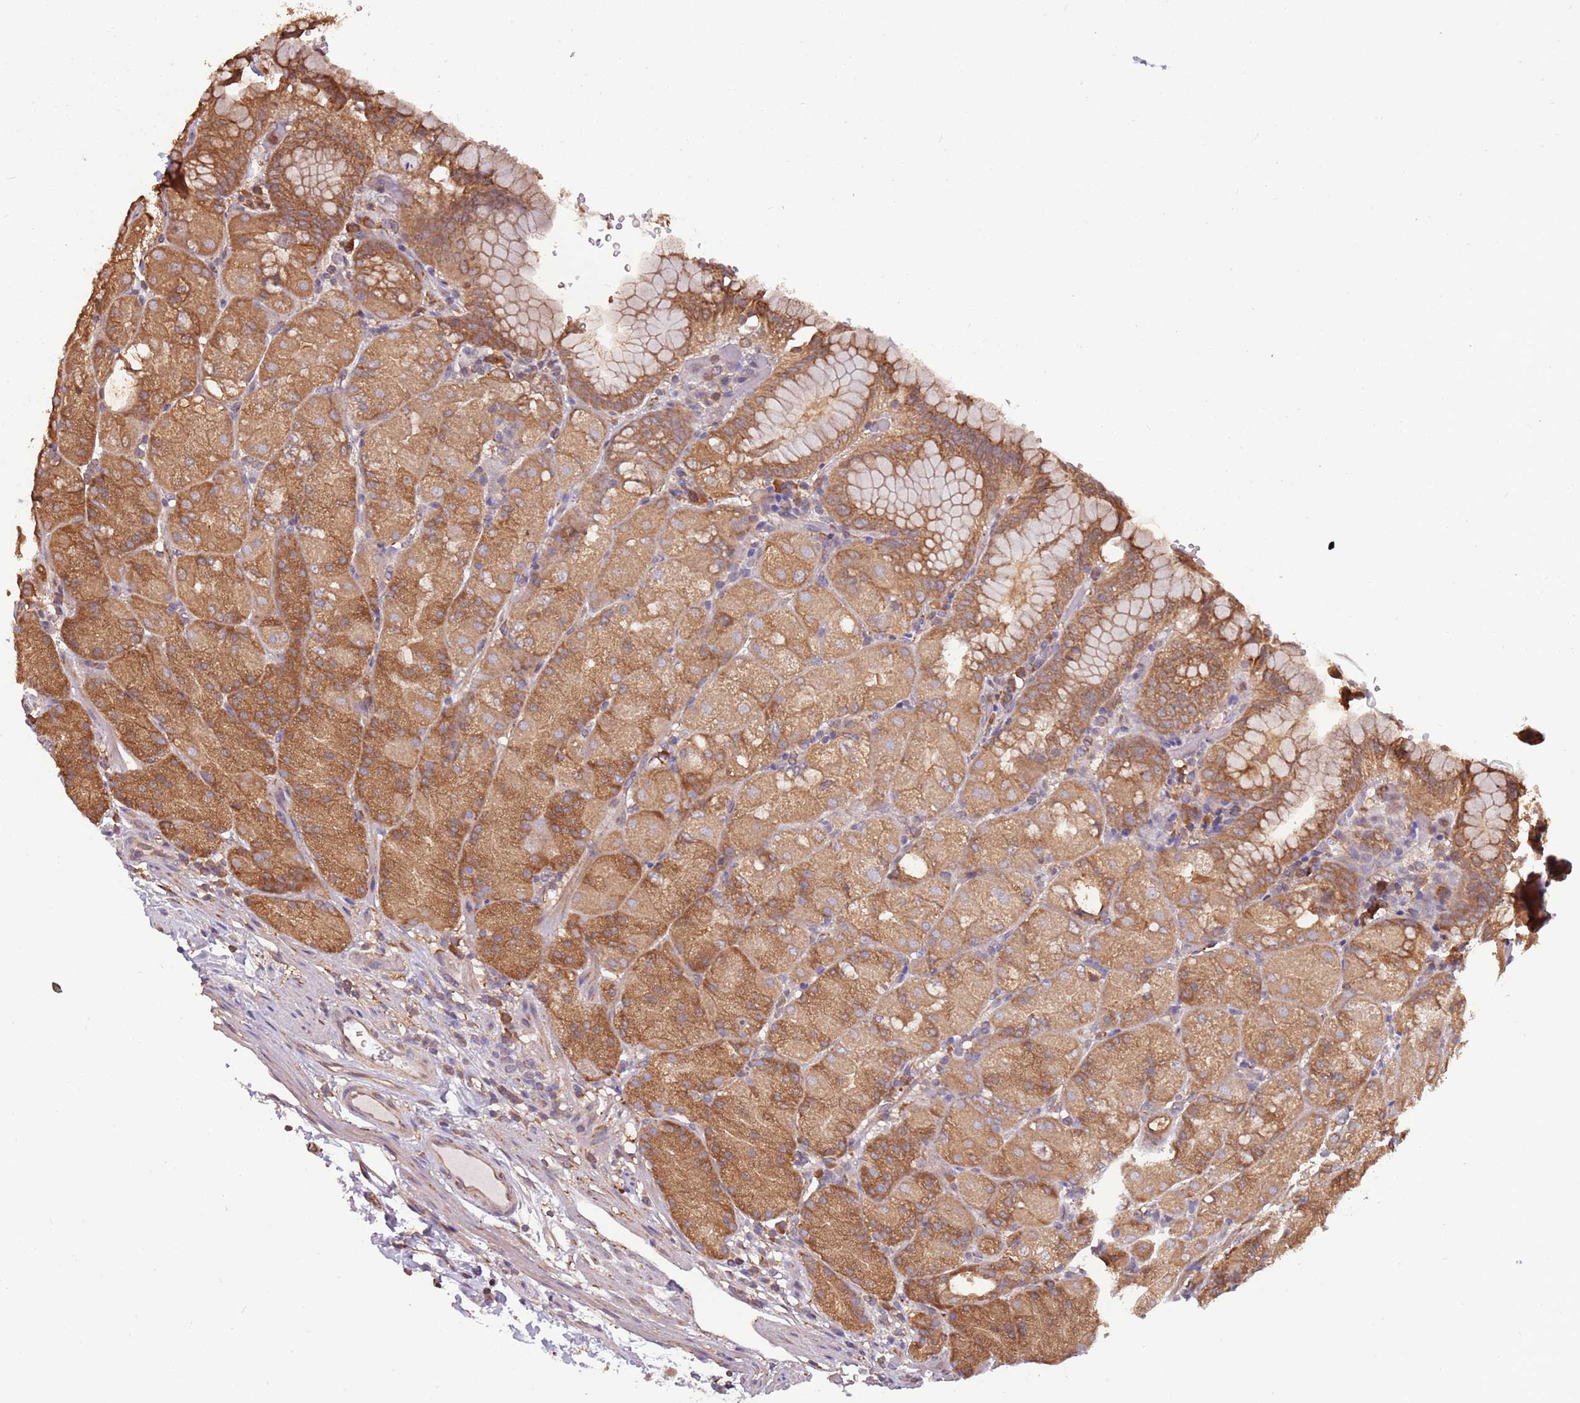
{"staining": {"intensity": "strong", "quantity": ">75%", "location": "cytoplasmic/membranous"}, "tissue": "stomach", "cell_type": "Glandular cells", "image_type": "normal", "snomed": [{"axis": "morphology", "description": "Normal tissue, NOS"}, {"axis": "topography", "description": "Stomach, upper"}, {"axis": "topography", "description": "Stomach, lower"}], "caption": "Protein staining reveals strong cytoplasmic/membranous expression in about >75% of glandular cells in unremarkable stomach. The protein of interest is stained brown, and the nuclei are stained in blue (DAB IHC with brightfield microscopy, high magnification).", "gene": "COG4", "patient": {"sex": "male", "age": 62}}